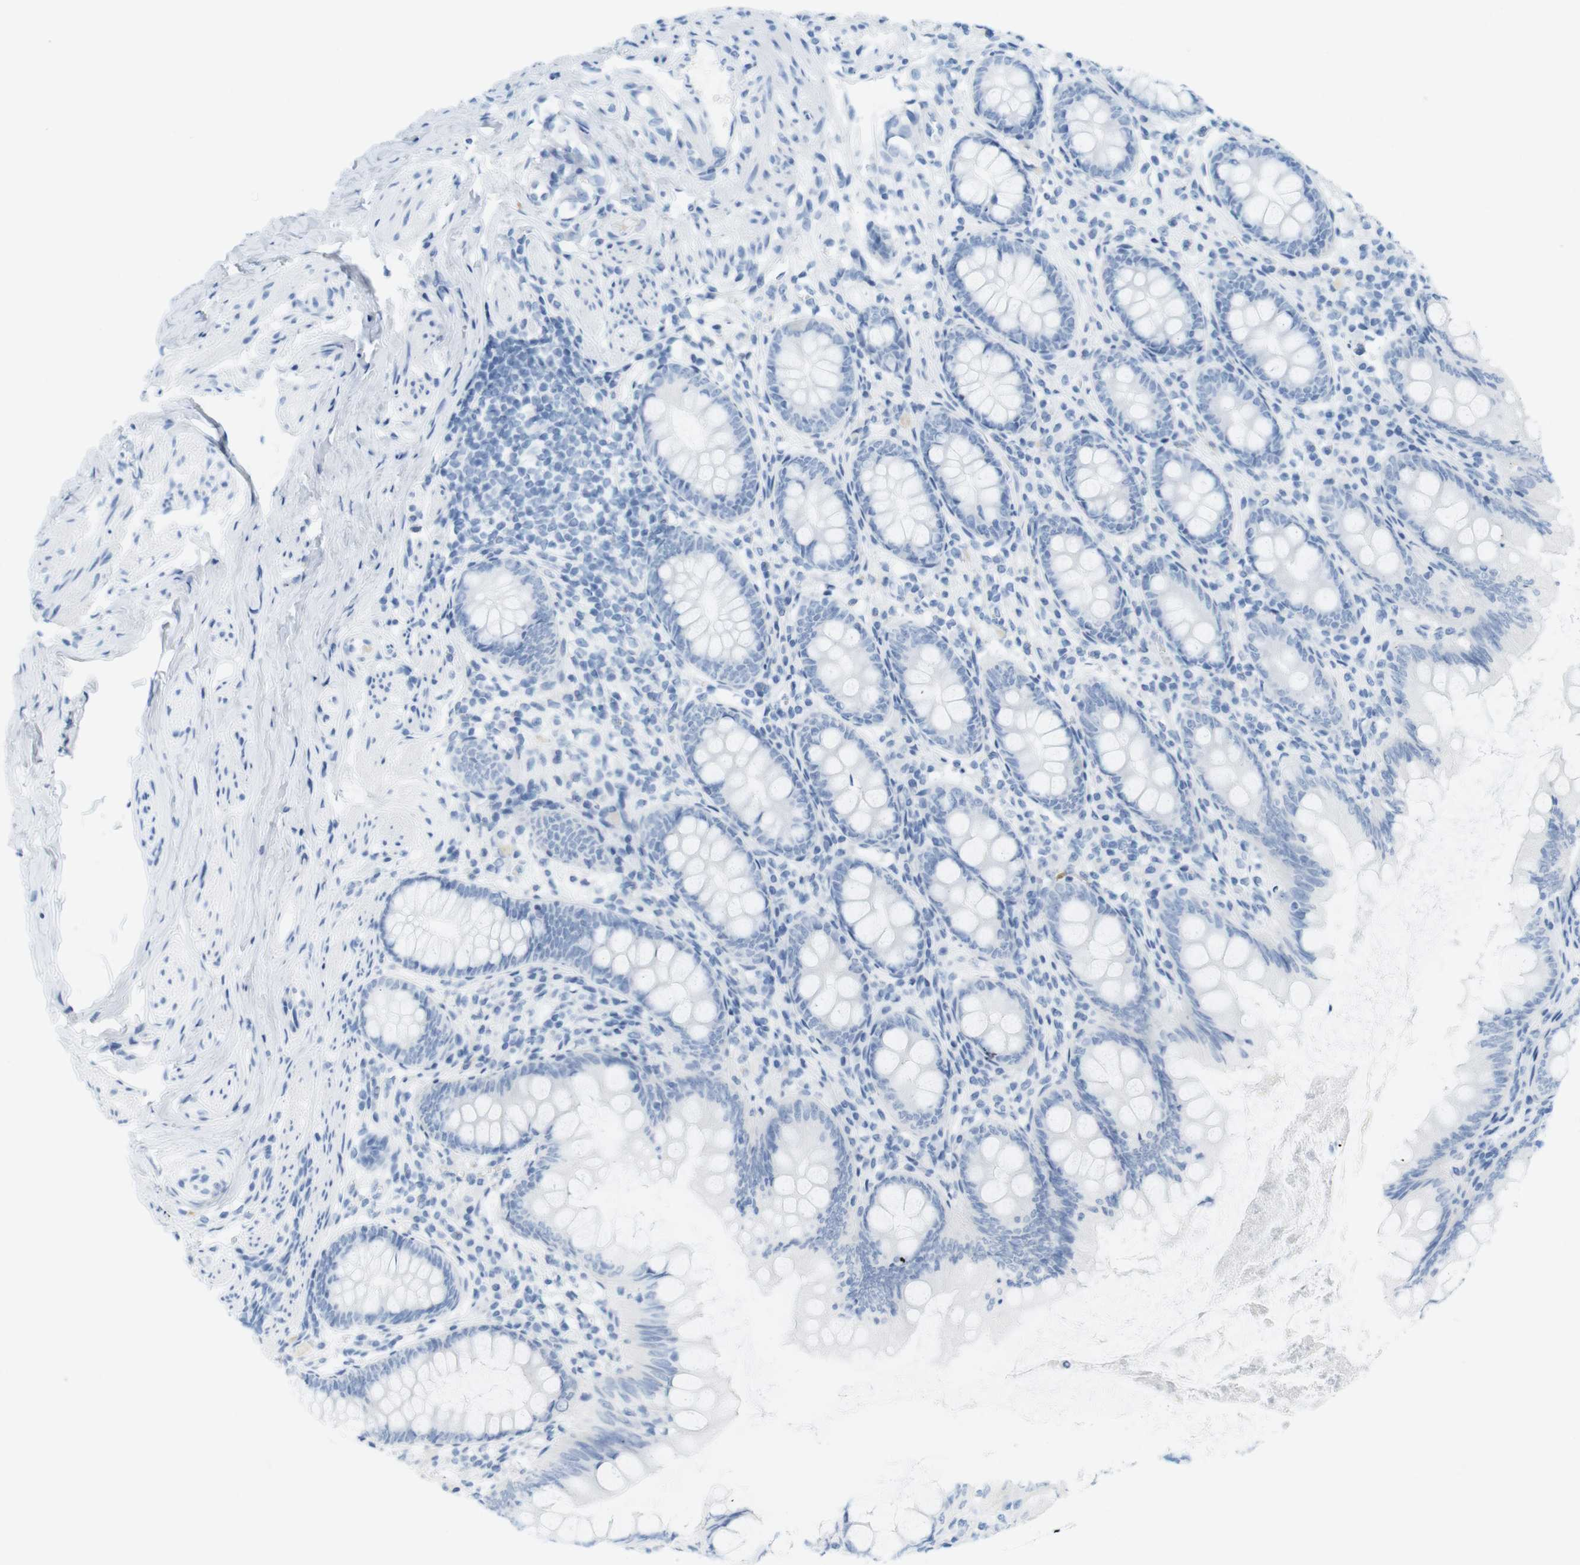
{"staining": {"intensity": "negative", "quantity": "none", "location": "none"}, "tissue": "appendix", "cell_type": "Glandular cells", "image_type": "normal", "snomed": [{"axis": "morphology", "description": "Normal tissue, NOS"}, {"axis": "topography", "description": "Appendix"}], "caption": "A histopathology image of appendix stained for a protein exhibits no brown staining in glandular cells. Nuclei are stained in blue.", "gene": "TNNT2", "patient": {"sex": "female", "age": 77}}